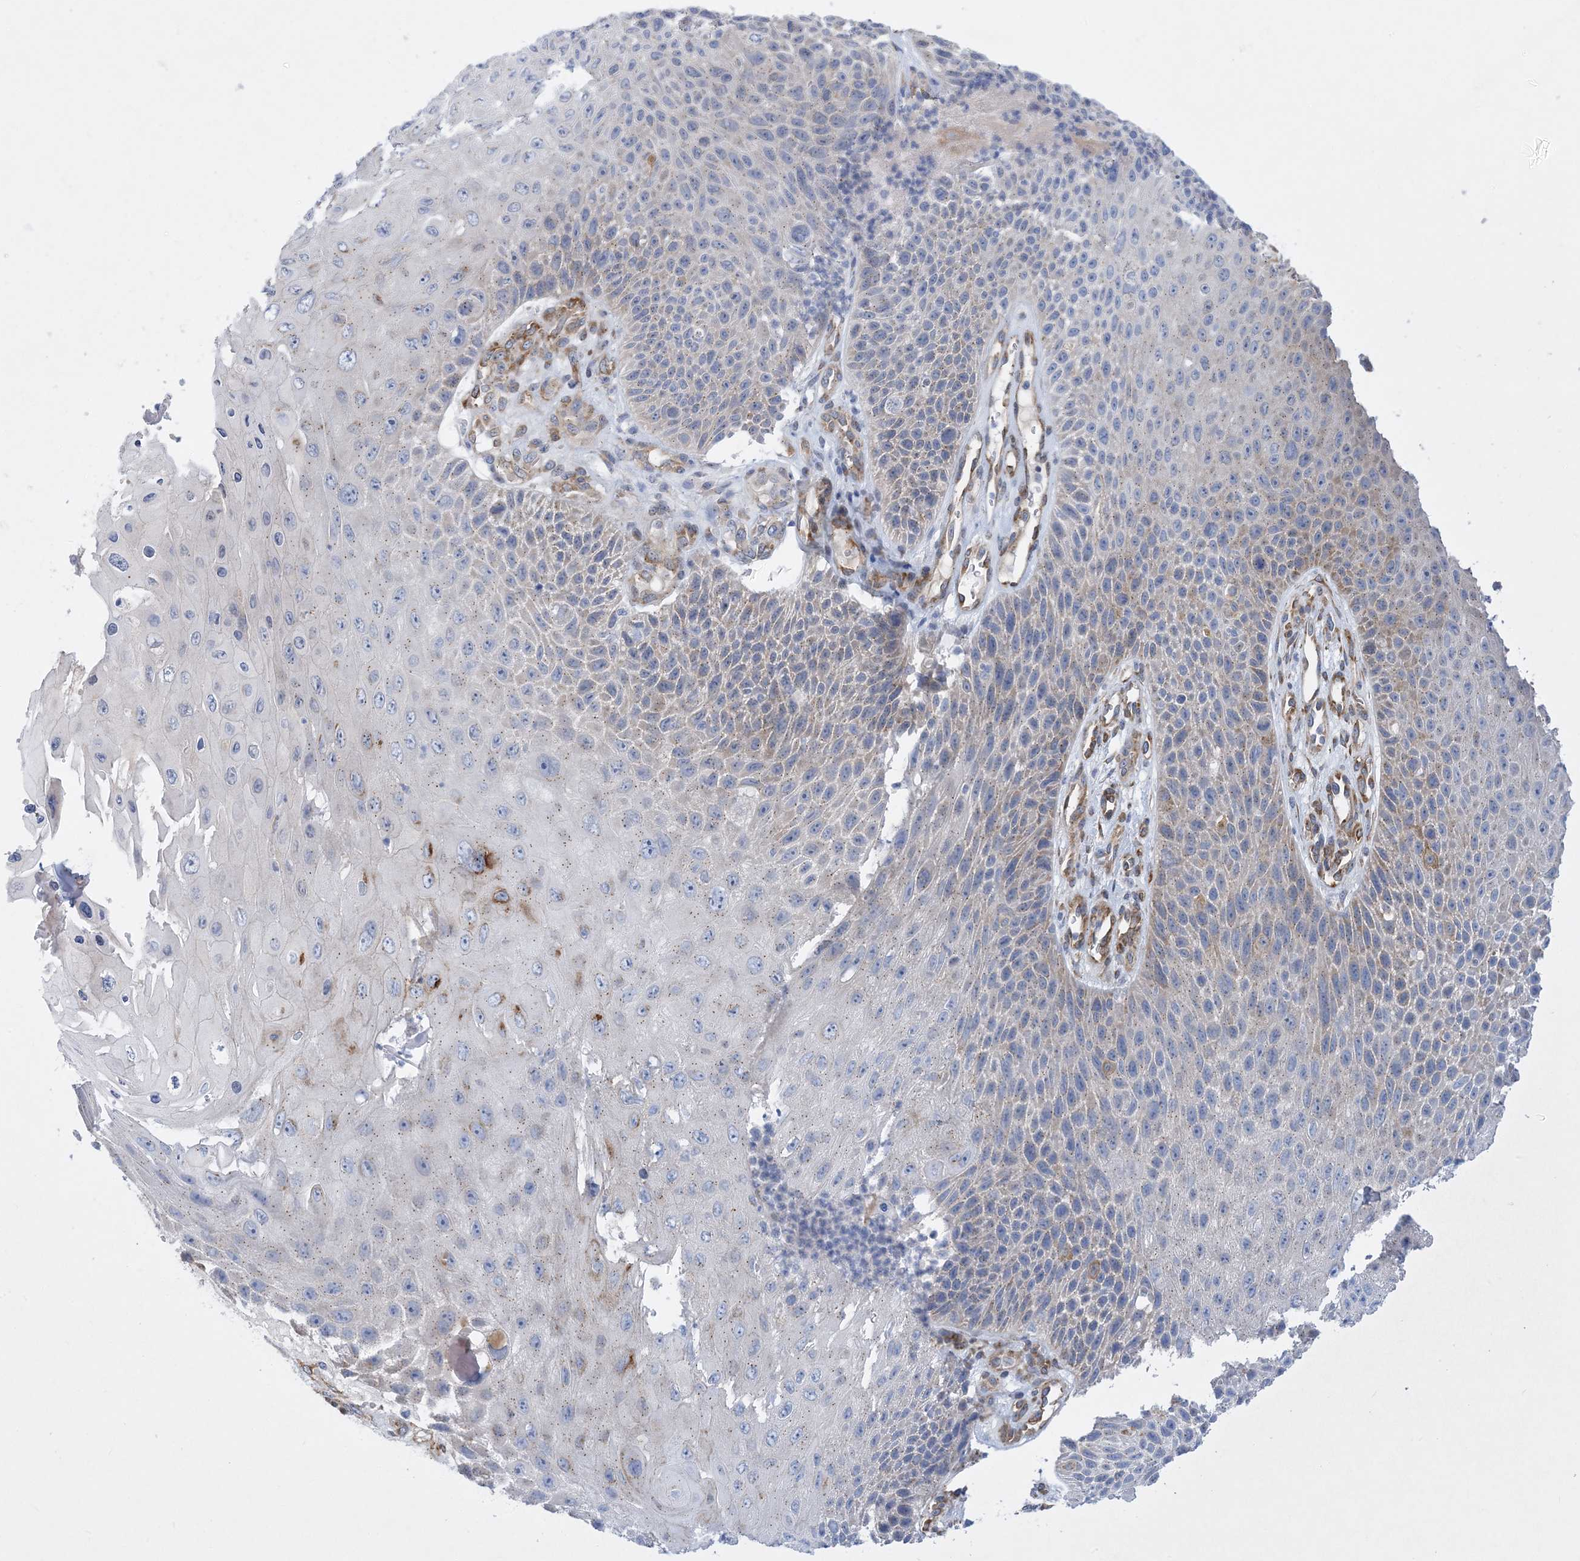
{"staining": {"intensity": "weak", "quantity": "<25%", "location": "cytoplasmic/membranous"}, "tissue": "skin cancer", "cell_type": "Tumor cells", "image_type": "cancer", "snomed": [{"axis": "morphology", "description": "Squamous cell carcinoma, NOS"}, {"axis": "topography", "description": "Skin"}], "caption": "This is a image of immunohistochemistry (IHC) staining of skin cancer (squamous cell carcinoma), which shows no expression in tumor cells.", "gene": "RBMS3", "patient": {"sex": "female", "age": 88}}